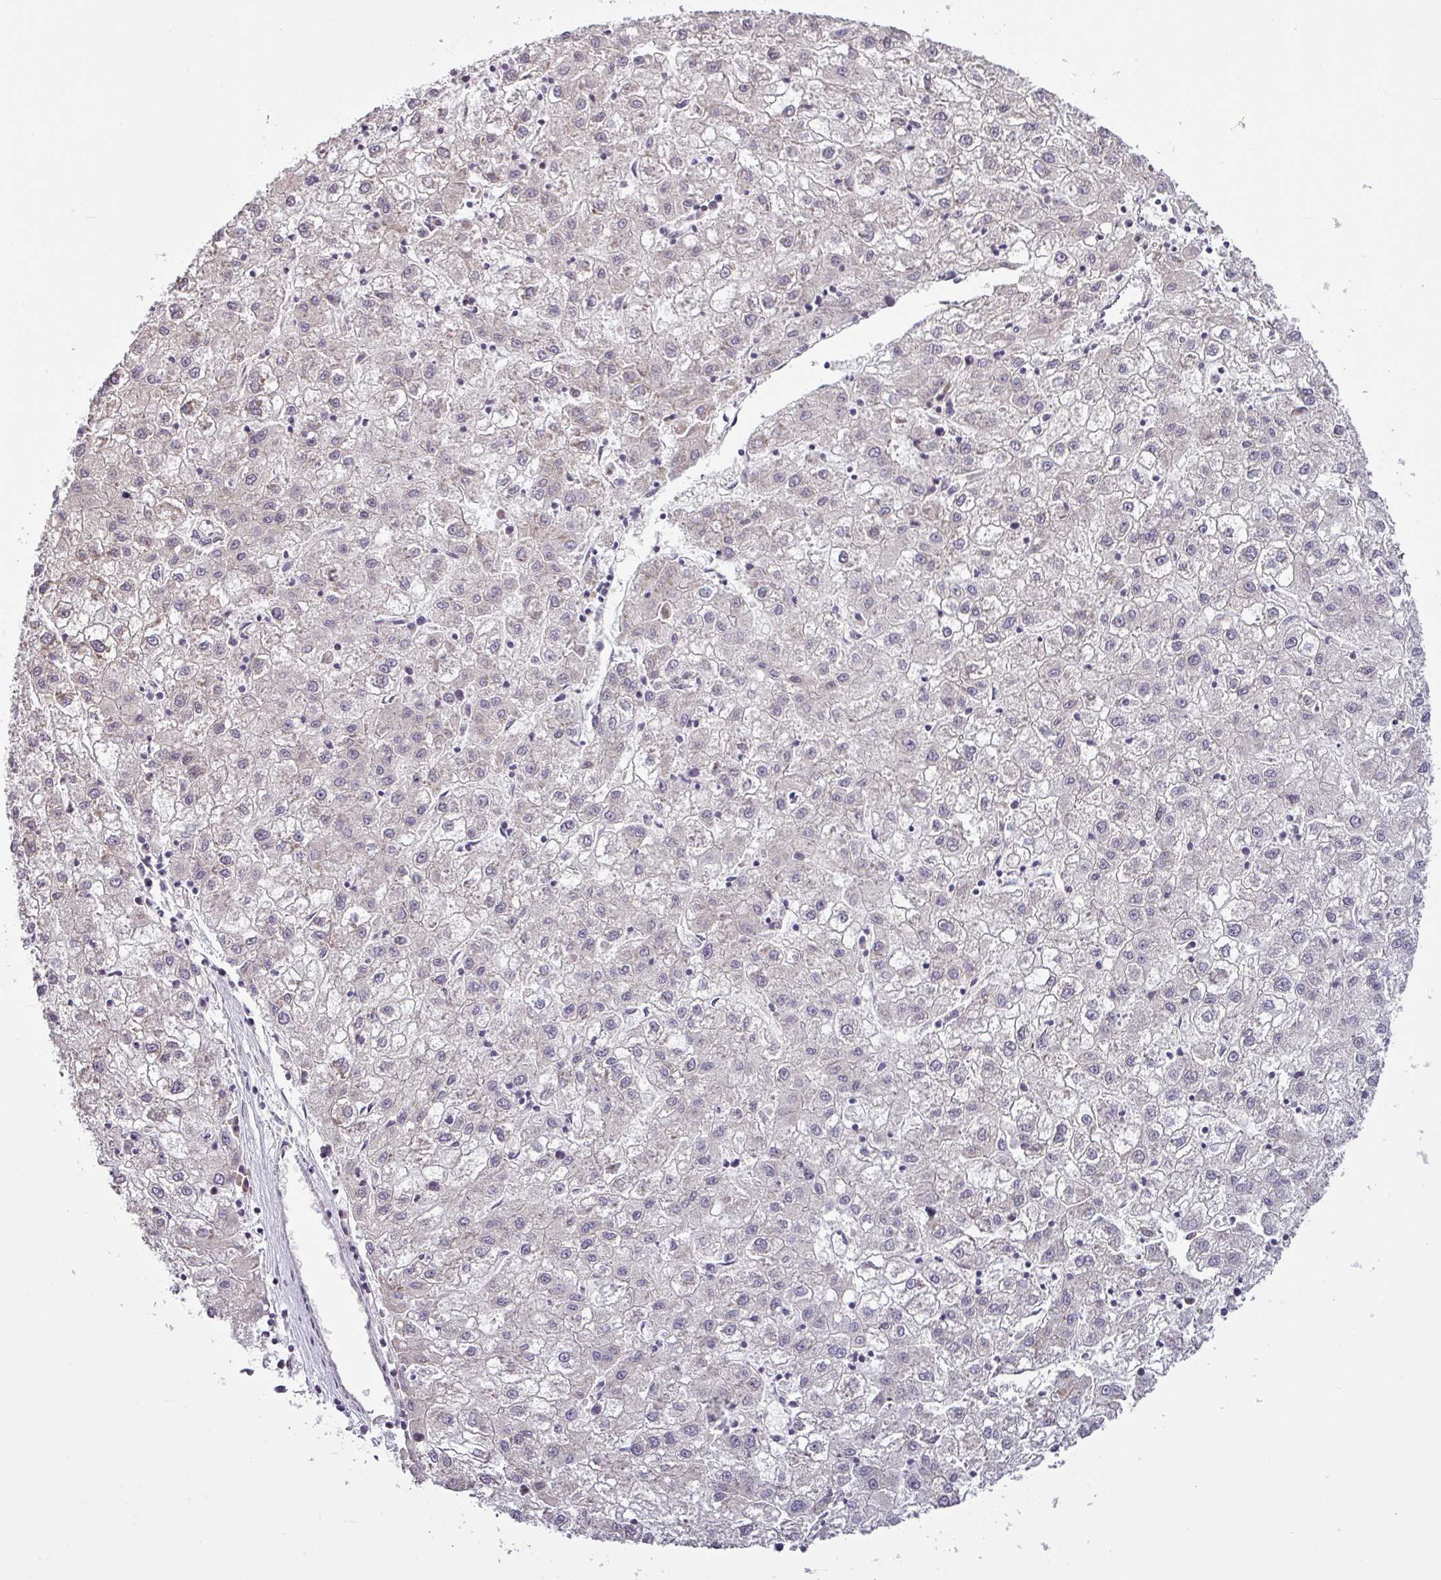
{"staining": {"intensity": "weak", "quantity": "<25%", "location": "cytoplasmic/membranous"}, "tissue": "liver cancer", "cell_type": "Tumor cells", "image_type": "cancer", "snomed": [{"axis": "morphology", "description": "Carcinoma, Hepatocellular, NOS"}, {"axis": "topography", "description": "Liver"}], "caption": "A histopathology image of human hepatocellular carcinoma (liver) is negative for staining in tumor cells. (DAB (3,3'-diaminobenzidine) immunohistochemistry (IHC) visualized using brightfield microscopy, high magnification).", "gene": "OR52D1", "patient": {"sex": "male", "age": 72}}